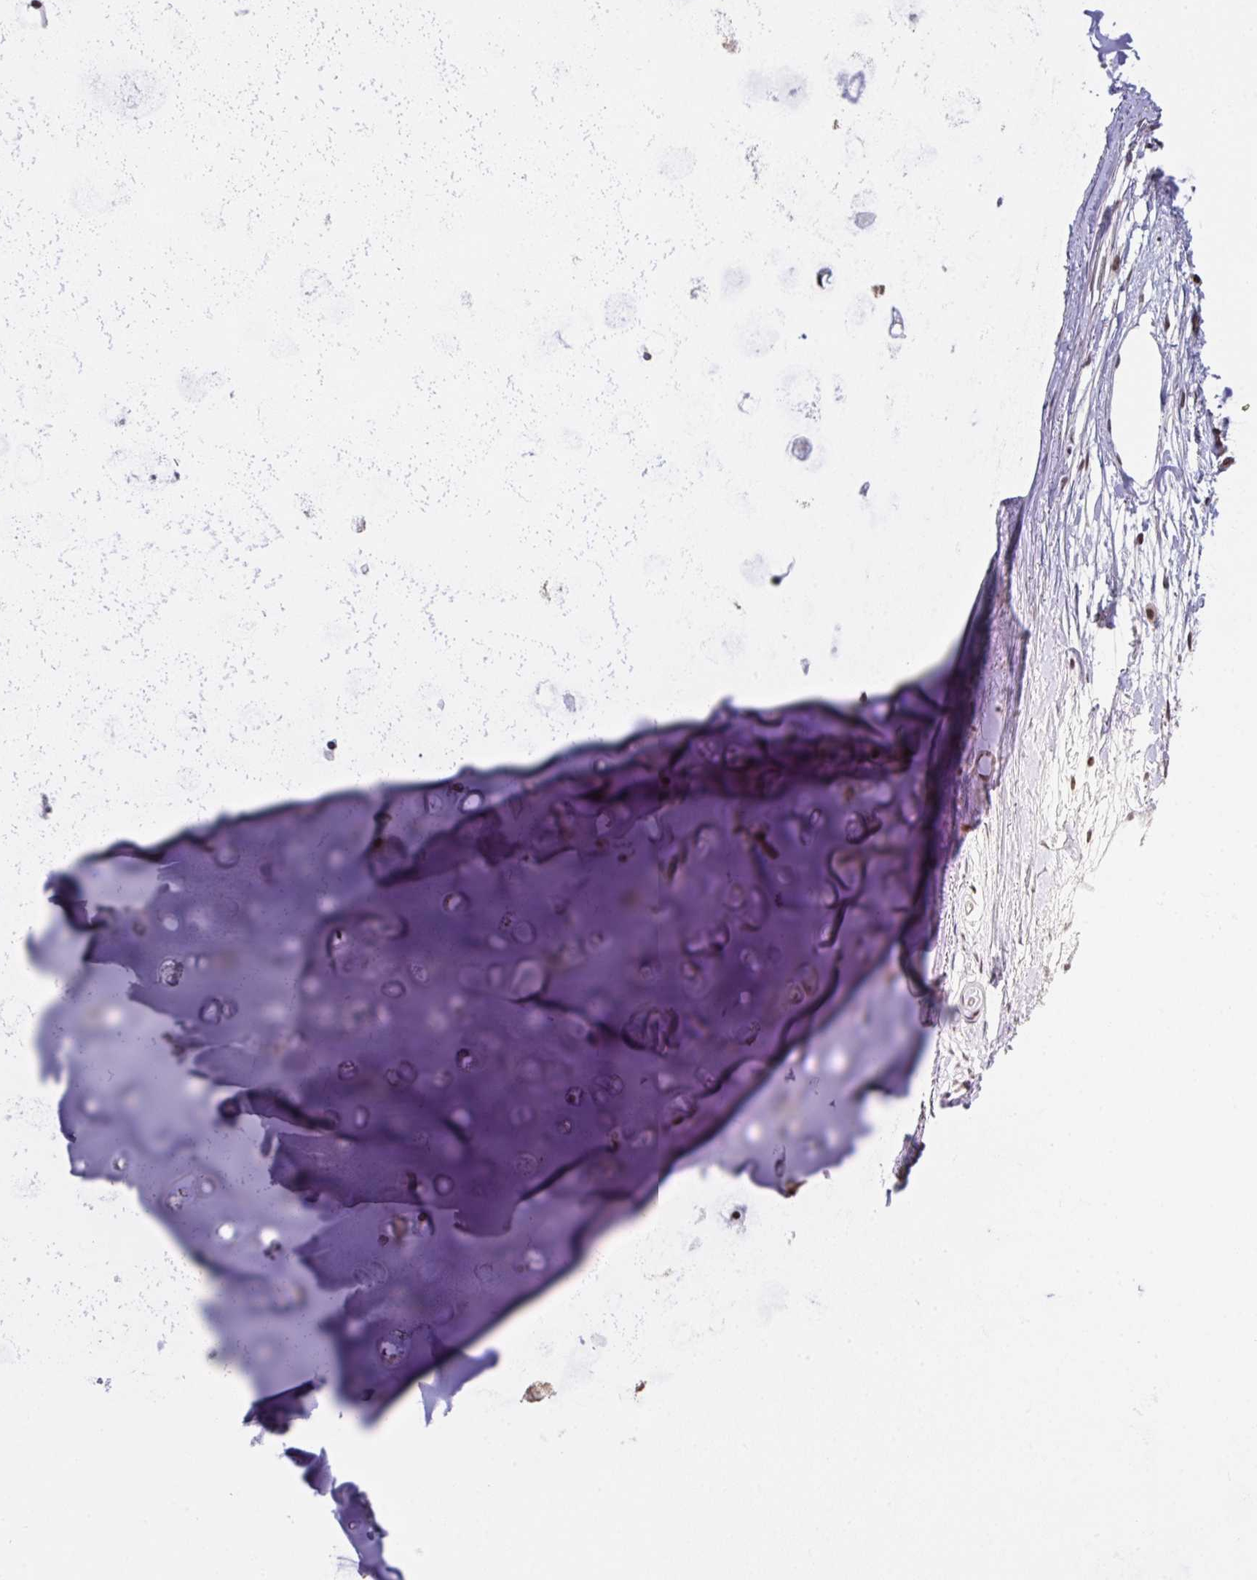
{"staining": {"intensity": "strong", "quantity": "<25%", "location": "nuclear"}, "tissue": "soft tissue", "cell_type": "Chondrocytes", "image_type": "normal", "snomed": [{"axis": "morphology", "description": "Normal tissue, NOS"}, {"axis": "topography", "description": "Lymph node"}, {"axis": "topography", "description": "Cartilage tissue"}, {"axis": "topography", "description": "Bronchus"}], "caption": "Strong nuclear expression for a protein is present in about <25% of chondrocytes of normal soft tissue using IHC.", "gene": "PCDHB8", "patient": {"sex": "female", "age": 70}}